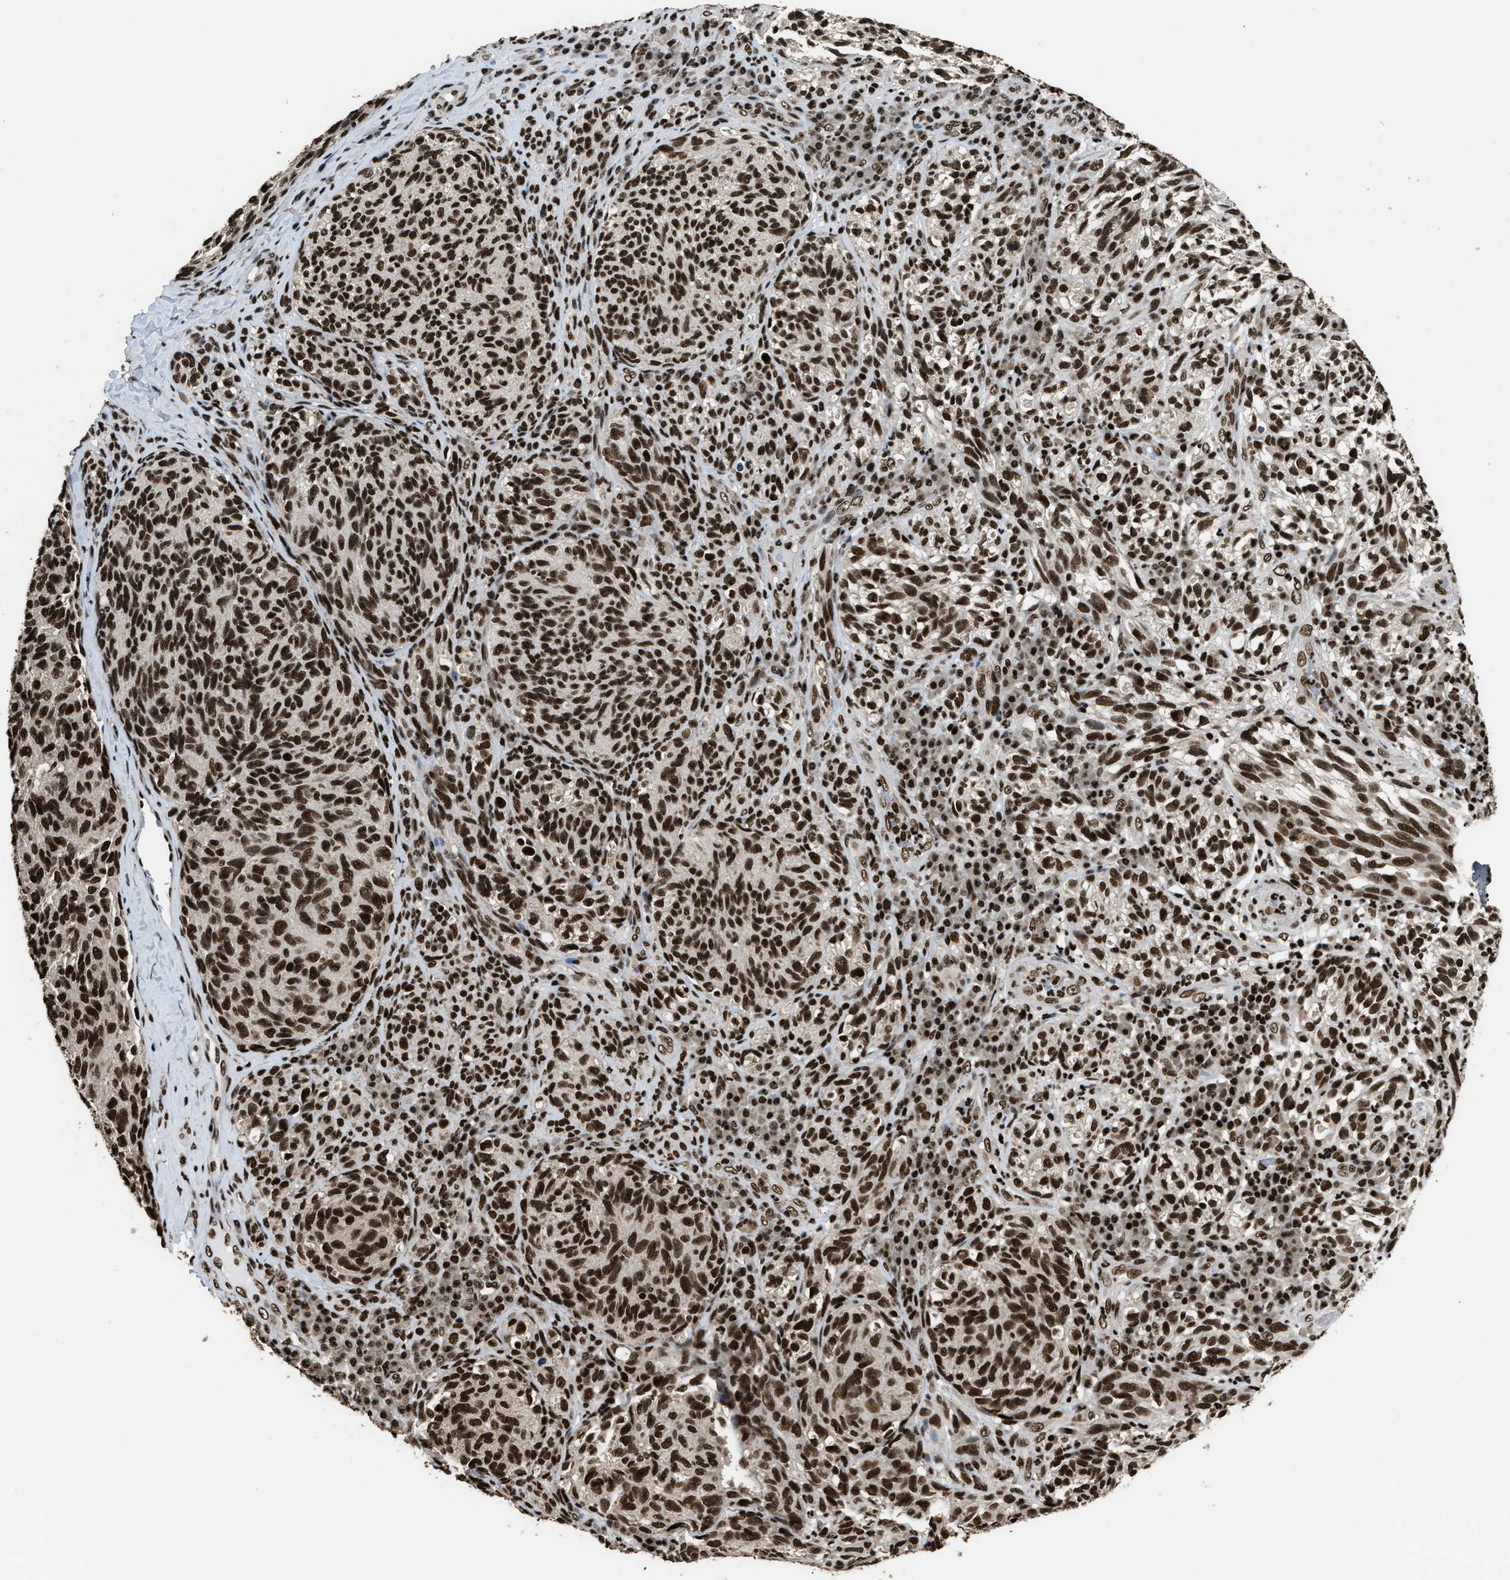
{"staining": {"intensity": "strong", "quantity": ">75%", "location": "nuclear"}, "tissue": "melanoma", "cell_type": "Tumor cells", "image_type": "cancer", "snomed": [{"axis": "morphology", "description": "Malignant melanoma, NOS"}, {"axis": "topography", "description": "Skin"}], "caption": "High-magnification brightfield microscopy of melanoma stained with DAB (brown) and counterstained with hematoxylin (blue). tumor cells exhibit strong nuclear staining is appreciated in about>75% of cells.", "gene": "RAD21", "patient": {"sex": "female", "age": 73}}